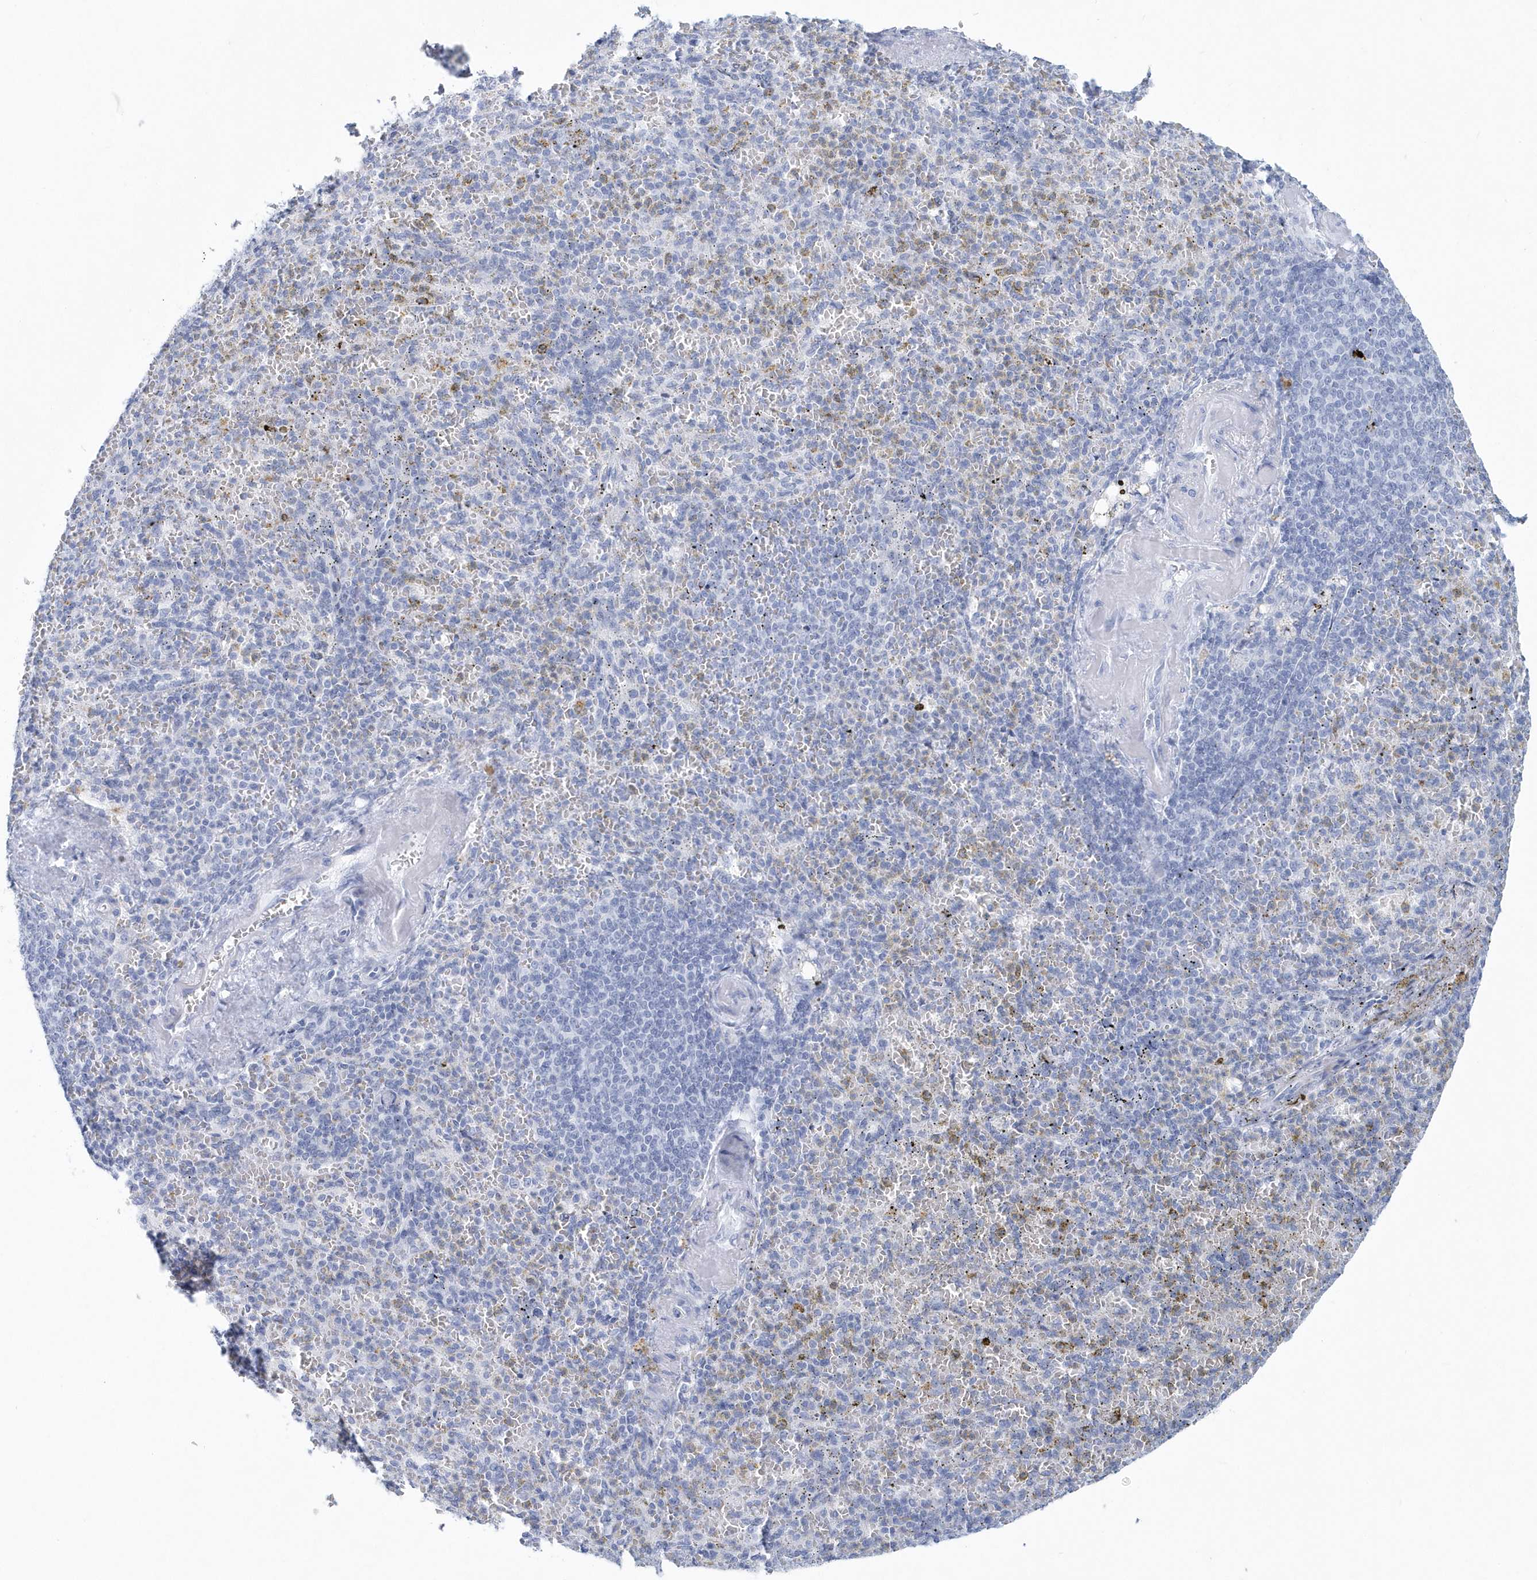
{"staining": {"intensity": "negative", "quantity": "none", "location": "none"}, "tissue": "spleen", "cell_type": "Cells in red pulp", "image_type": "normal", "snomed": [{"axis": "morphology", "description": "Normal tissue, NOS"}, {"axis": "topography", "description": "Spleen"}], "caption": "Immunohistochemistry histopathology image of normal spleen: spleen stained with DAB displays no significant protein expression in cells in red pulp.", "gene": "PTPRO", "patient": {"sex": "female", "age": 74}}